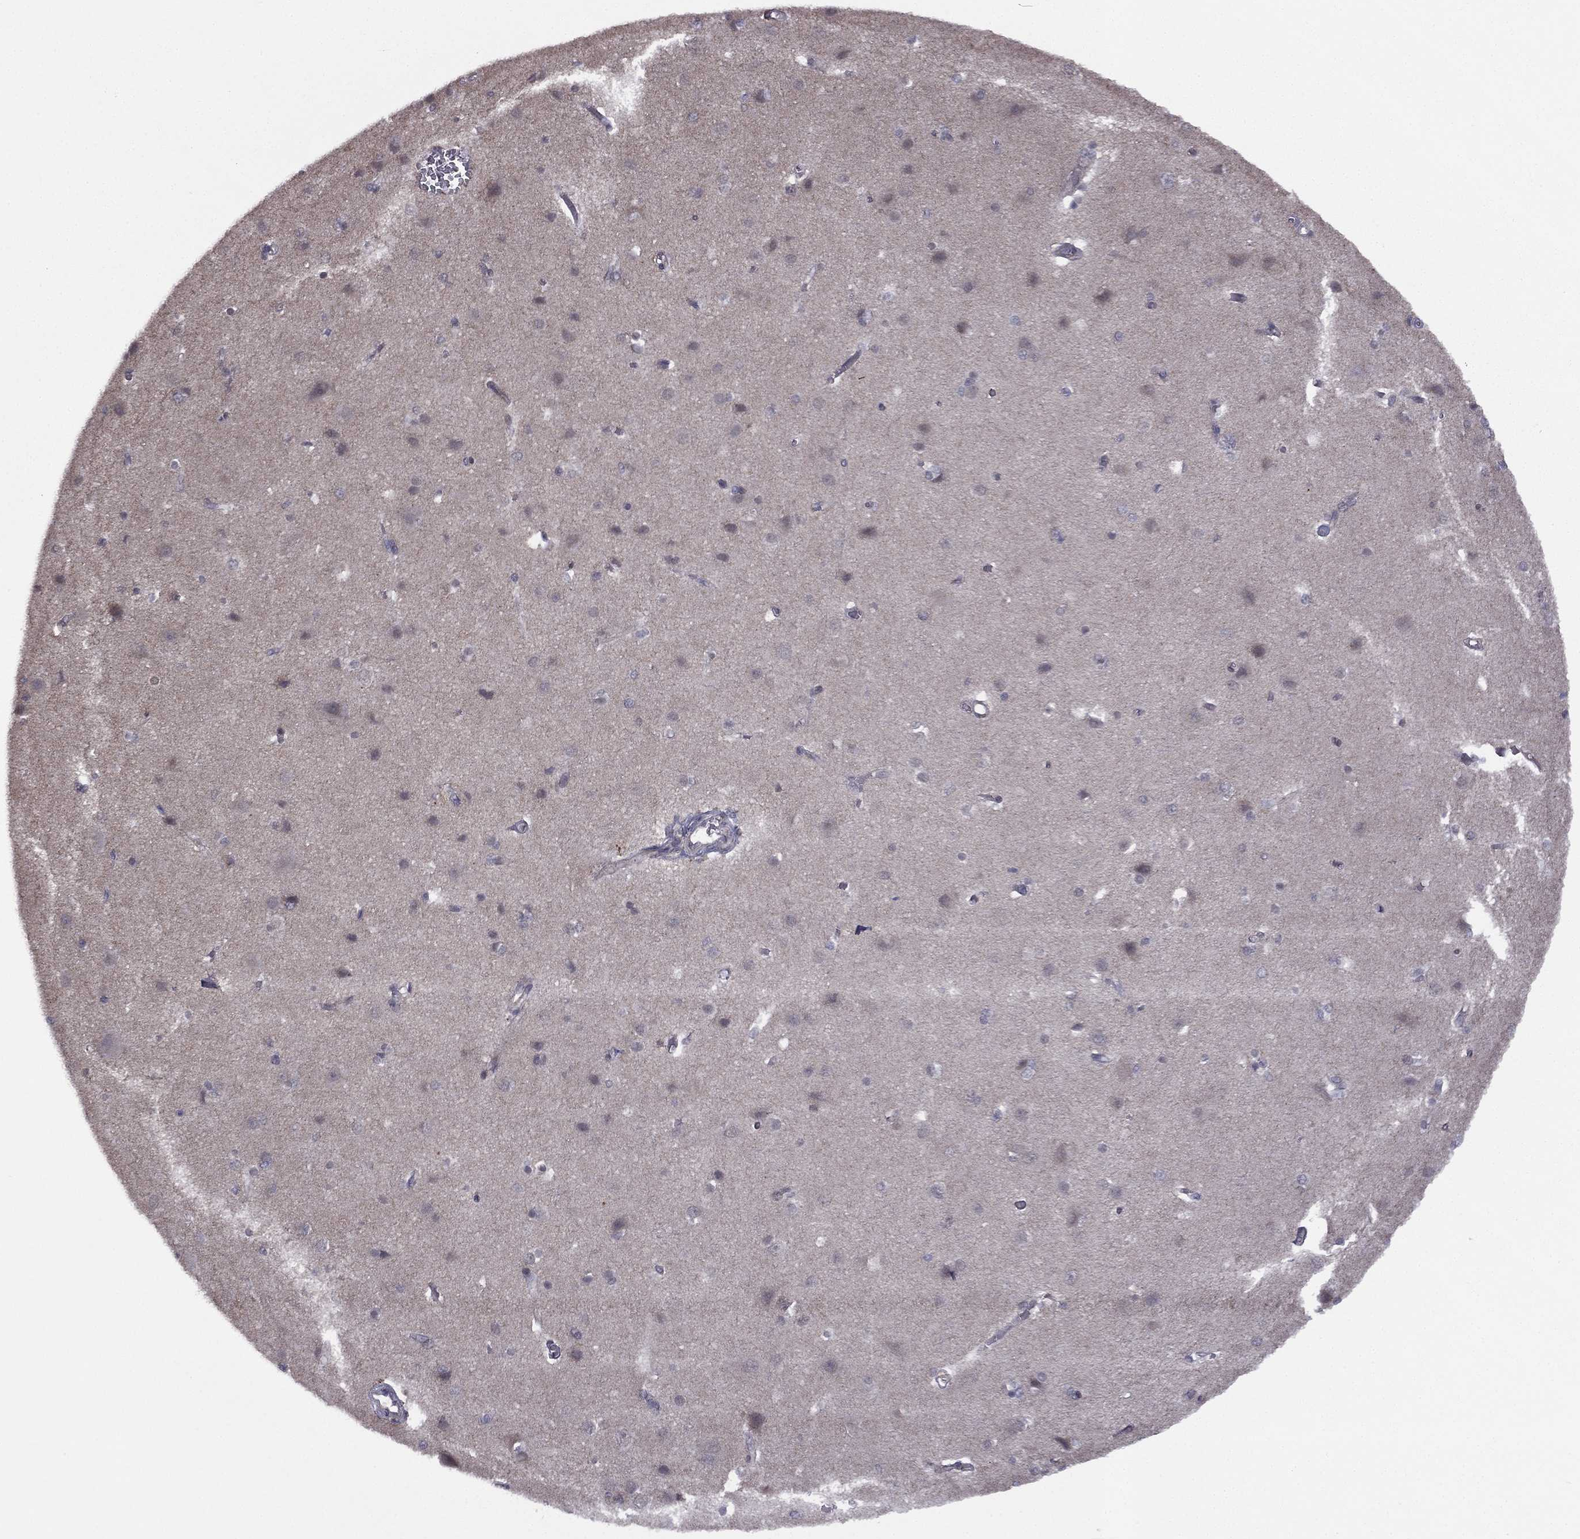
{"staining": {"intensity": "negative", "quantity": "none", "location": "none"}, "tissue": "cerebral cortex", "cell_type": "Endothelial cells", "image_type": "normal", "snomed": [{"axis": "morphology", "description": "Normal tissue, NOS"}, {"axis": "topography", "description": "Cerebral cortex"}], "caption": "High power microscopy histopathology image of an immunohistochemistry photomicrograph of normal cerebral cortex, revealing no significant staining in endothelial cells. (DAB immunohistochemistry visualized using brightfield microscopy, high magnification).", "gene": "ACTRT2", "patient": {"sex": "male", "age": 37}}